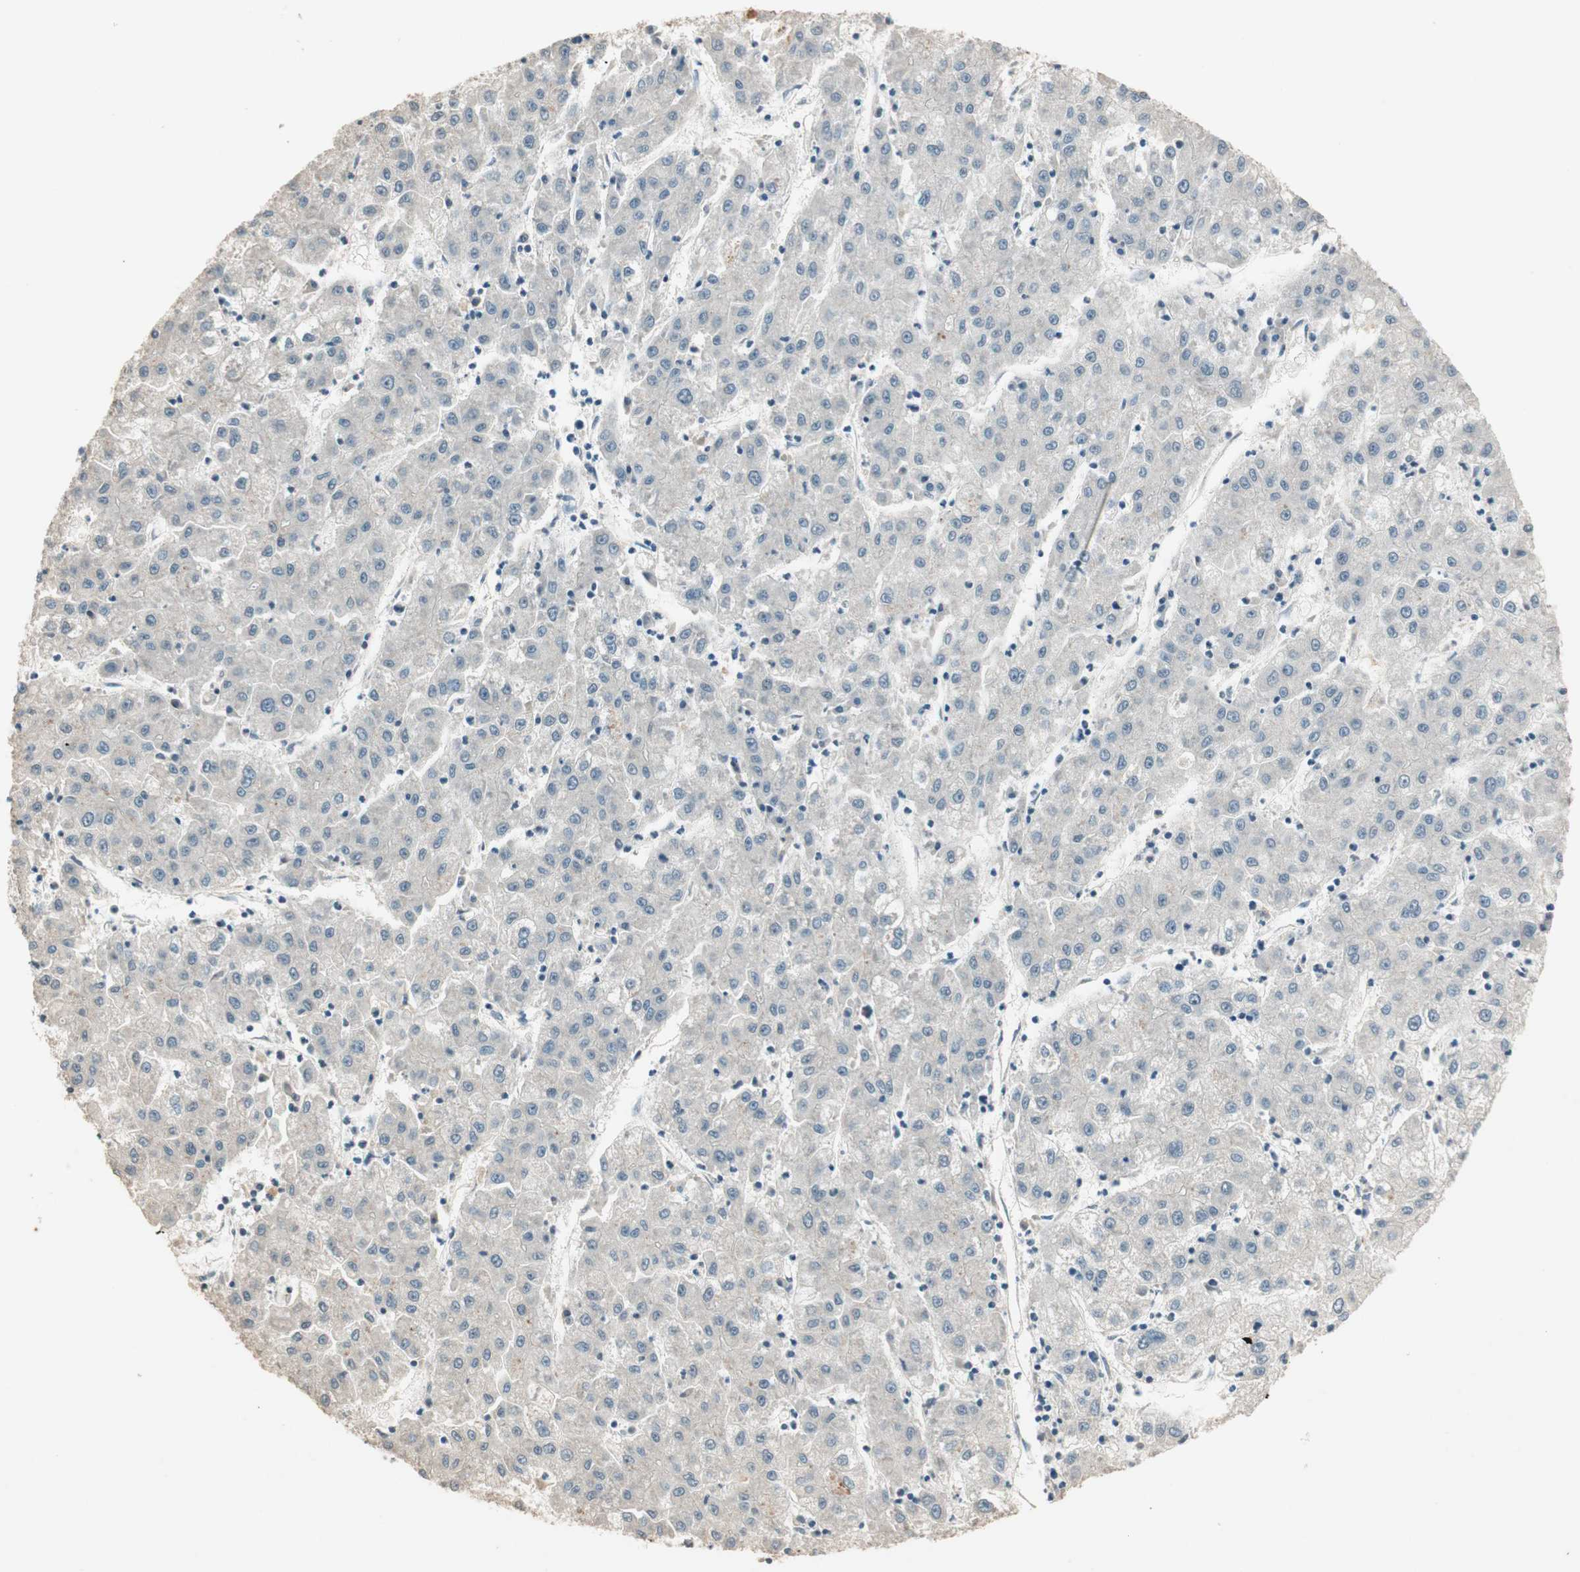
{"staining": {"intensity": "negative", "quantity": "none", "location": "none"}, "tissue": "liver cancer", "cell_type": "Tumor cells", "image_type": "cancer", "snomed": [{"axis": "morphology", "description": "Carcinoma, Hepatocellular, NOS"}, {"axis": "topography", "description": "Liver"}], "caption": "There is no significant staining in tumor cells of liver cancer (hepatocellular carcinoma).", "gene": "ETV4", "patient": {"sex": "male", "age": 72}}